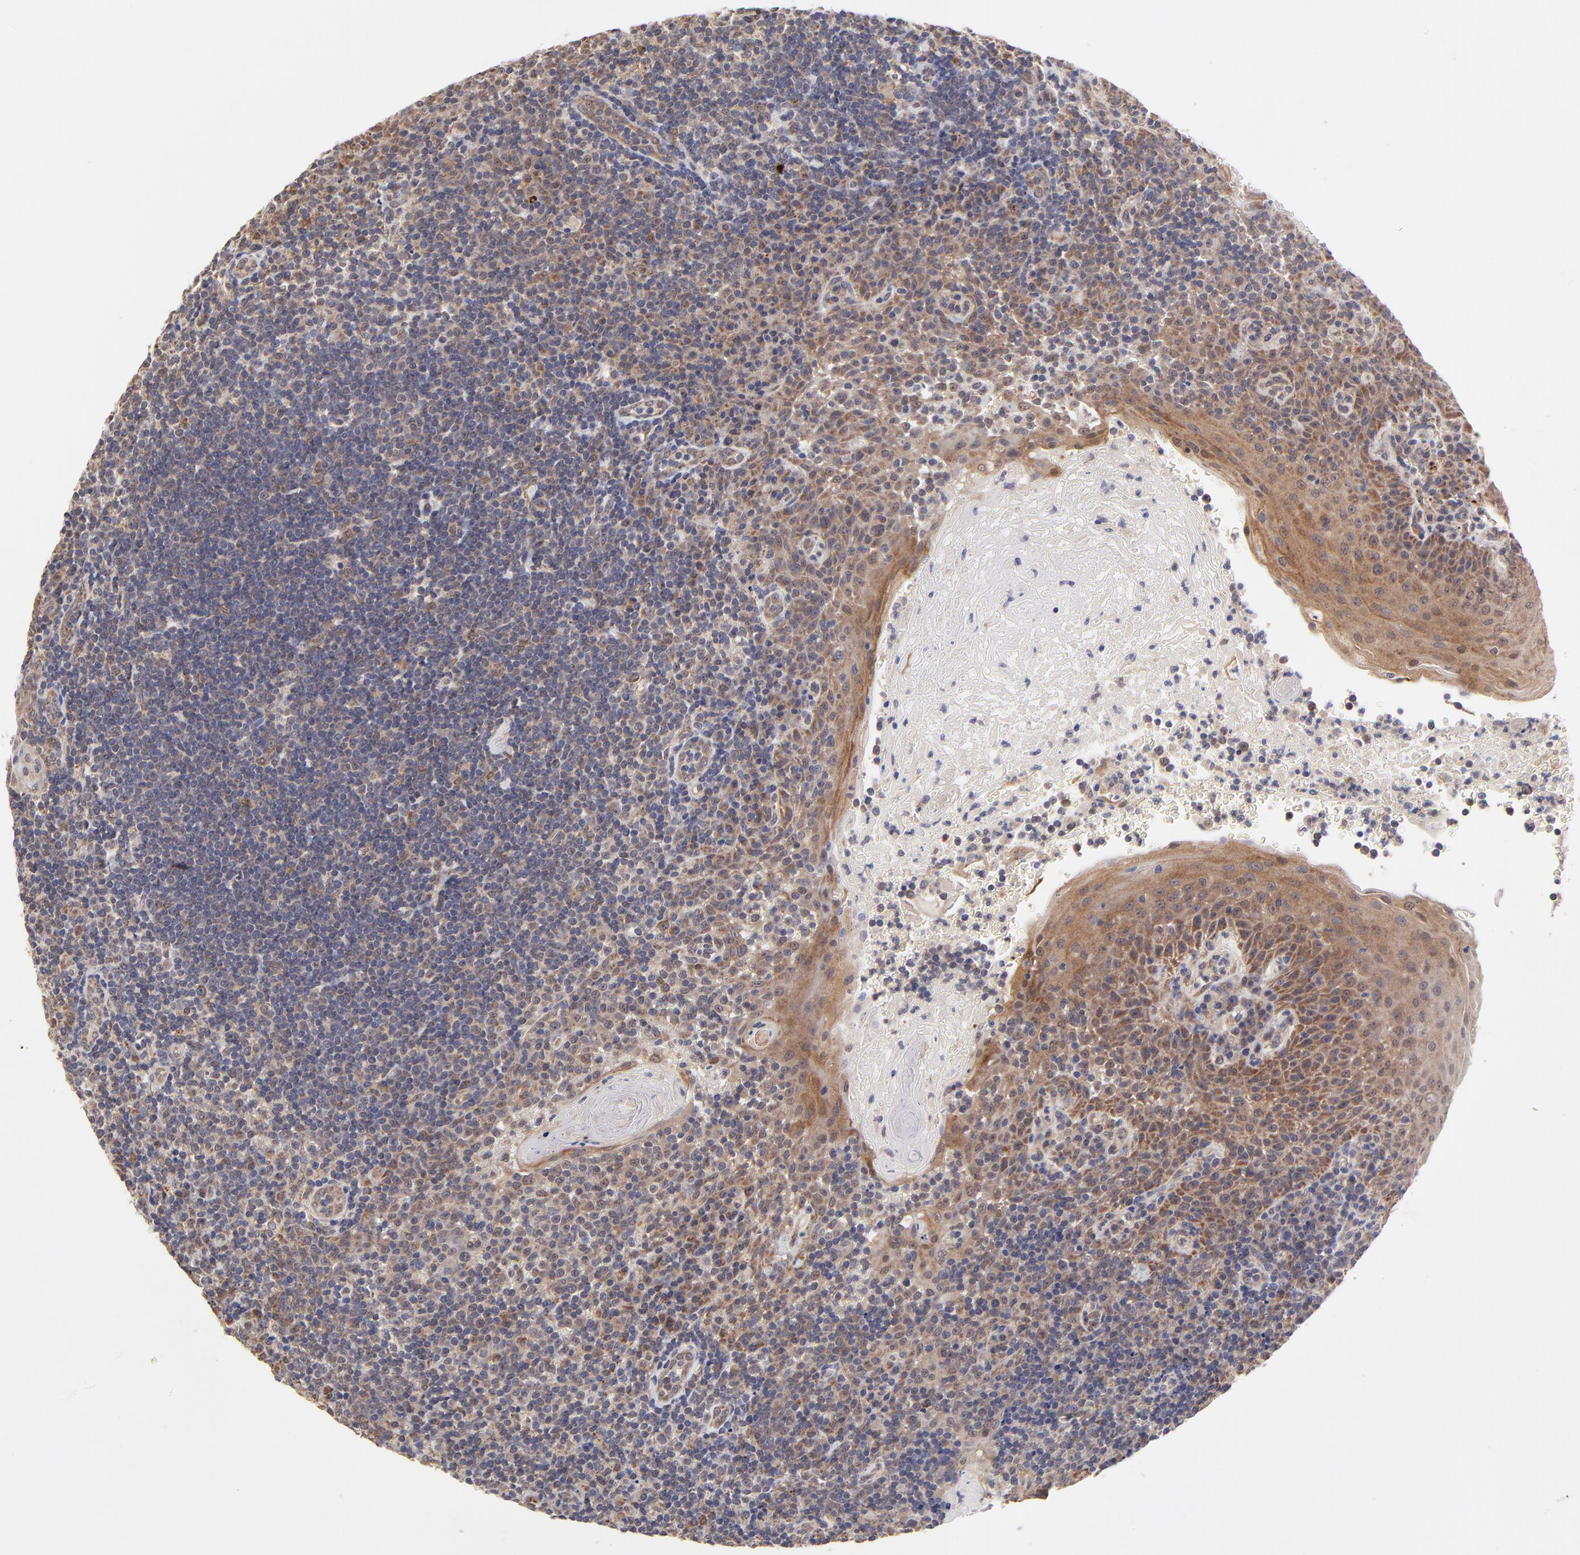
{"staining": {"intensity": "strong", "quantity": ">75%", "location": "cytoplasmic/membranous"}, "tissue": "tonsil", "cell_type": "Germinal center cells", "image_type": "normal", "snomed": [{"axis": "morphology", "description": "Normal tissue, NOS"}, {"axis": "topography", "description": "Tonsil"}], "caption": "Human tonsil stained with a protein marker reveals strong staining in germinal center cells.", "gene": "UBE2H", "patient": {"sex": "female", "age": 40}}